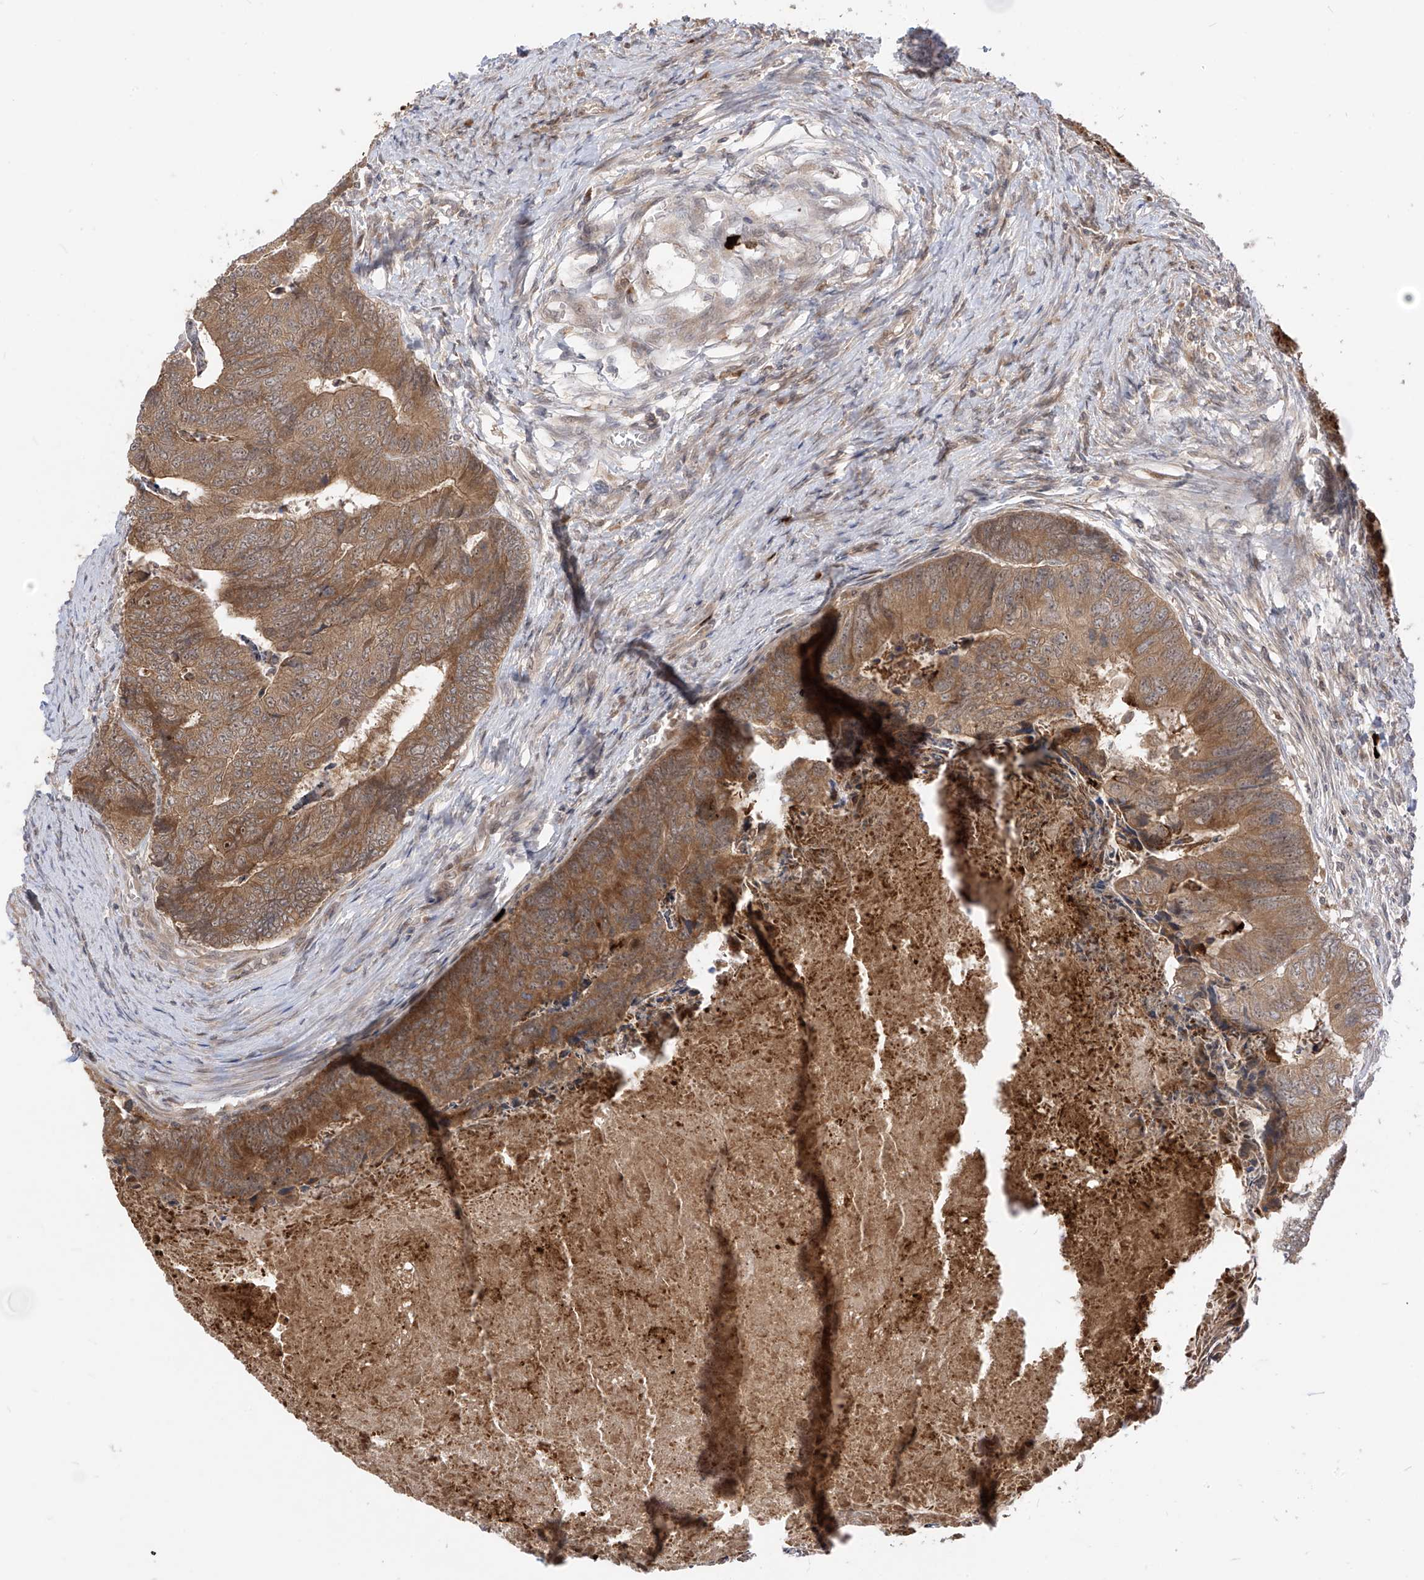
{"staining": {"intensity": "moderate", "quantity": ">75%", "location": "cytoplasmic/membranous"}, "tissue": "colorectal cancer", "cell_type": "Tumor cells", "image_type": "cancer", "snomed": [{"axis": "morphology", "description": "Adenocarcinoma, NOS"}, {"axis": "topography", "description": "Colon"}], "caption": "Colorectal cancer (adenocarcinoma) stained for a protein reveals moderate cytoplasmic/membranous positivity in tumor cells. The staining was performed using DAB to visualize the protein expression in brown, while the nuclei were stained in blue with hematoxylin (Magnification: 20x).", "gene": "CNKSR1", "patient": {"sex": "female", "age": 67}}